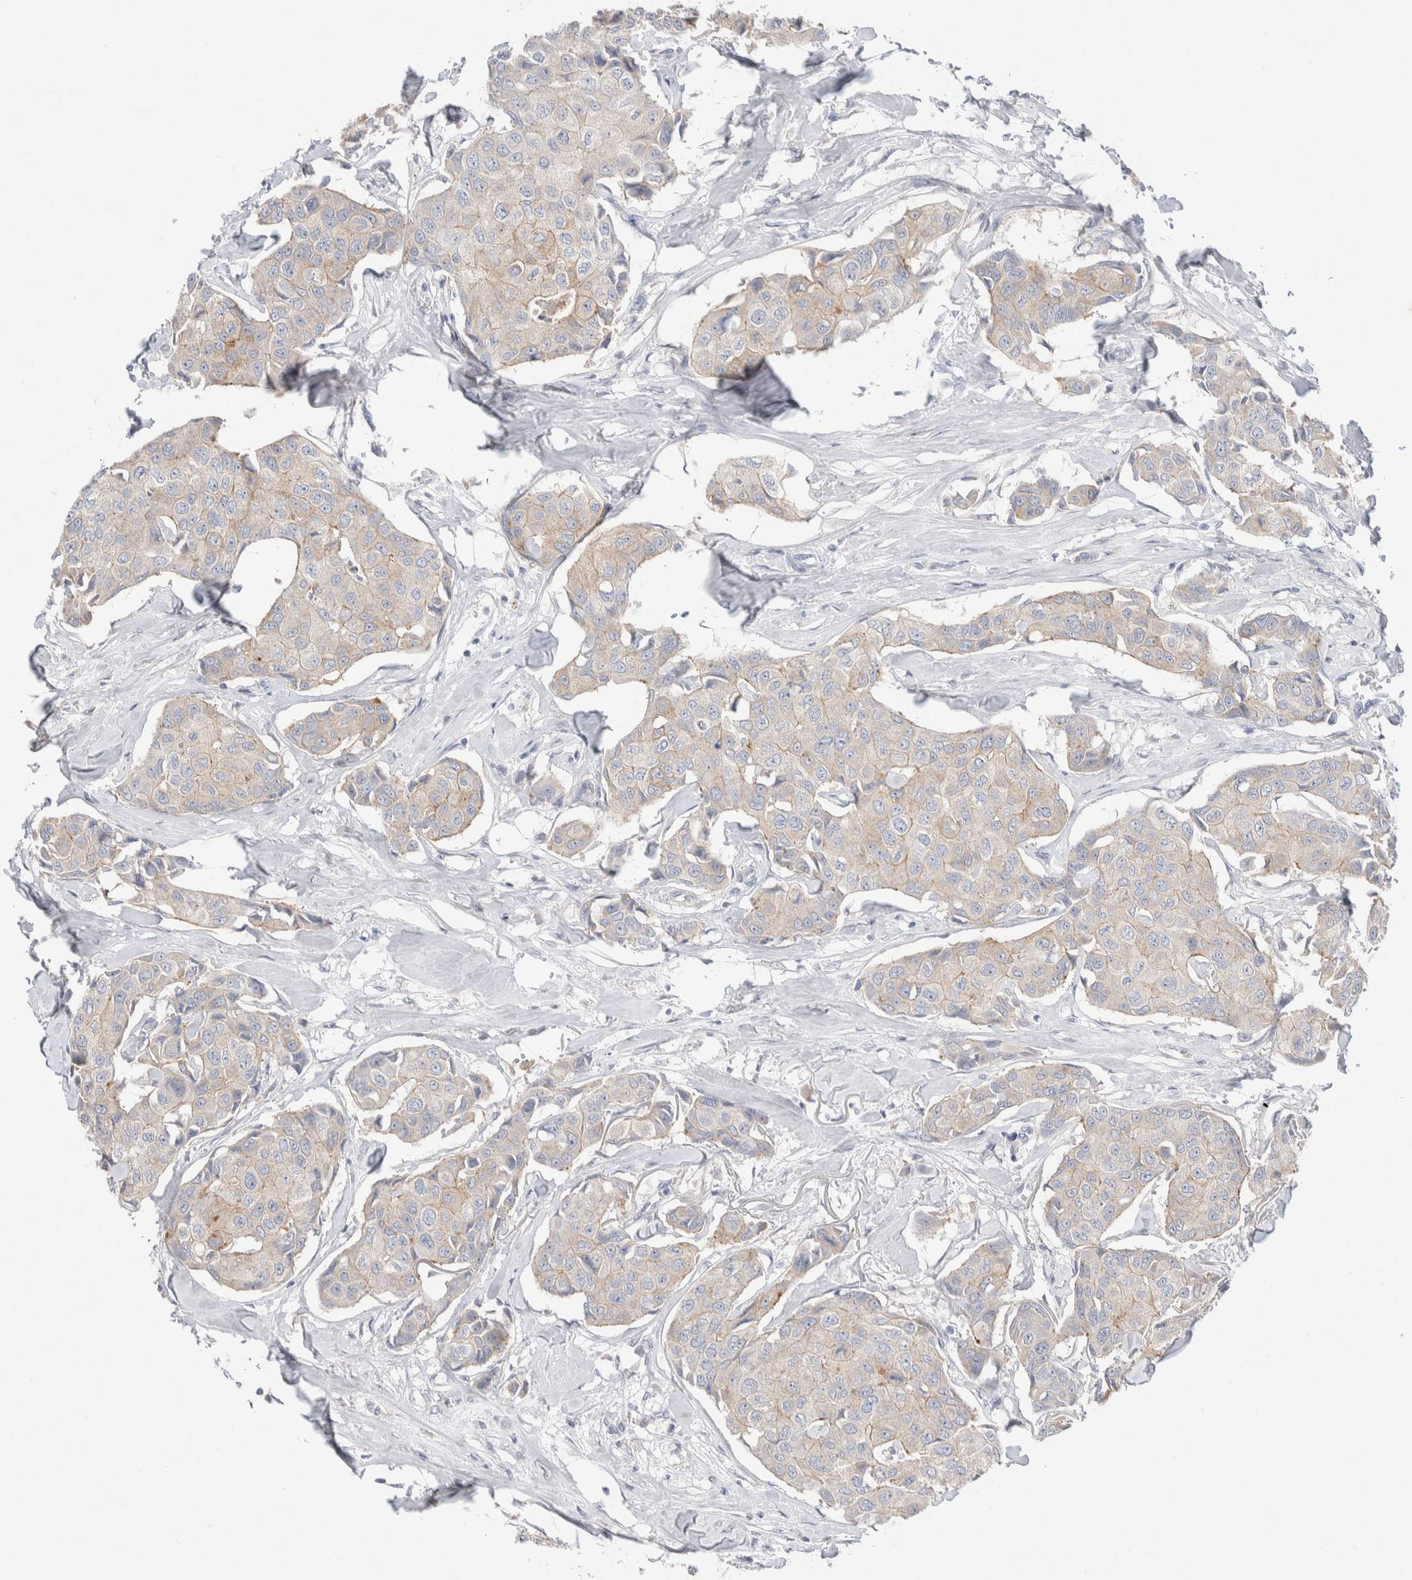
{"staining": {"intensity": "weak", "quantity": "<25%", "location": "cytoplasmic/membranous"}, "tissue": "breast cancer", "cell_type": "Tumor cells", "image_type": "cancer", "snomed": [{"axis": "morphology", "description": "Duct carcinoma"}, {"axis": "topography", "description": "Breast"}], "caption": "IHC photomicrograph of human invasive ductal carcinoma (breast) stained for a protein (brown), which shows no expression in tumor cells.", "gene": "CMTM4", "patient": {"sex": "female", "age": 80}}